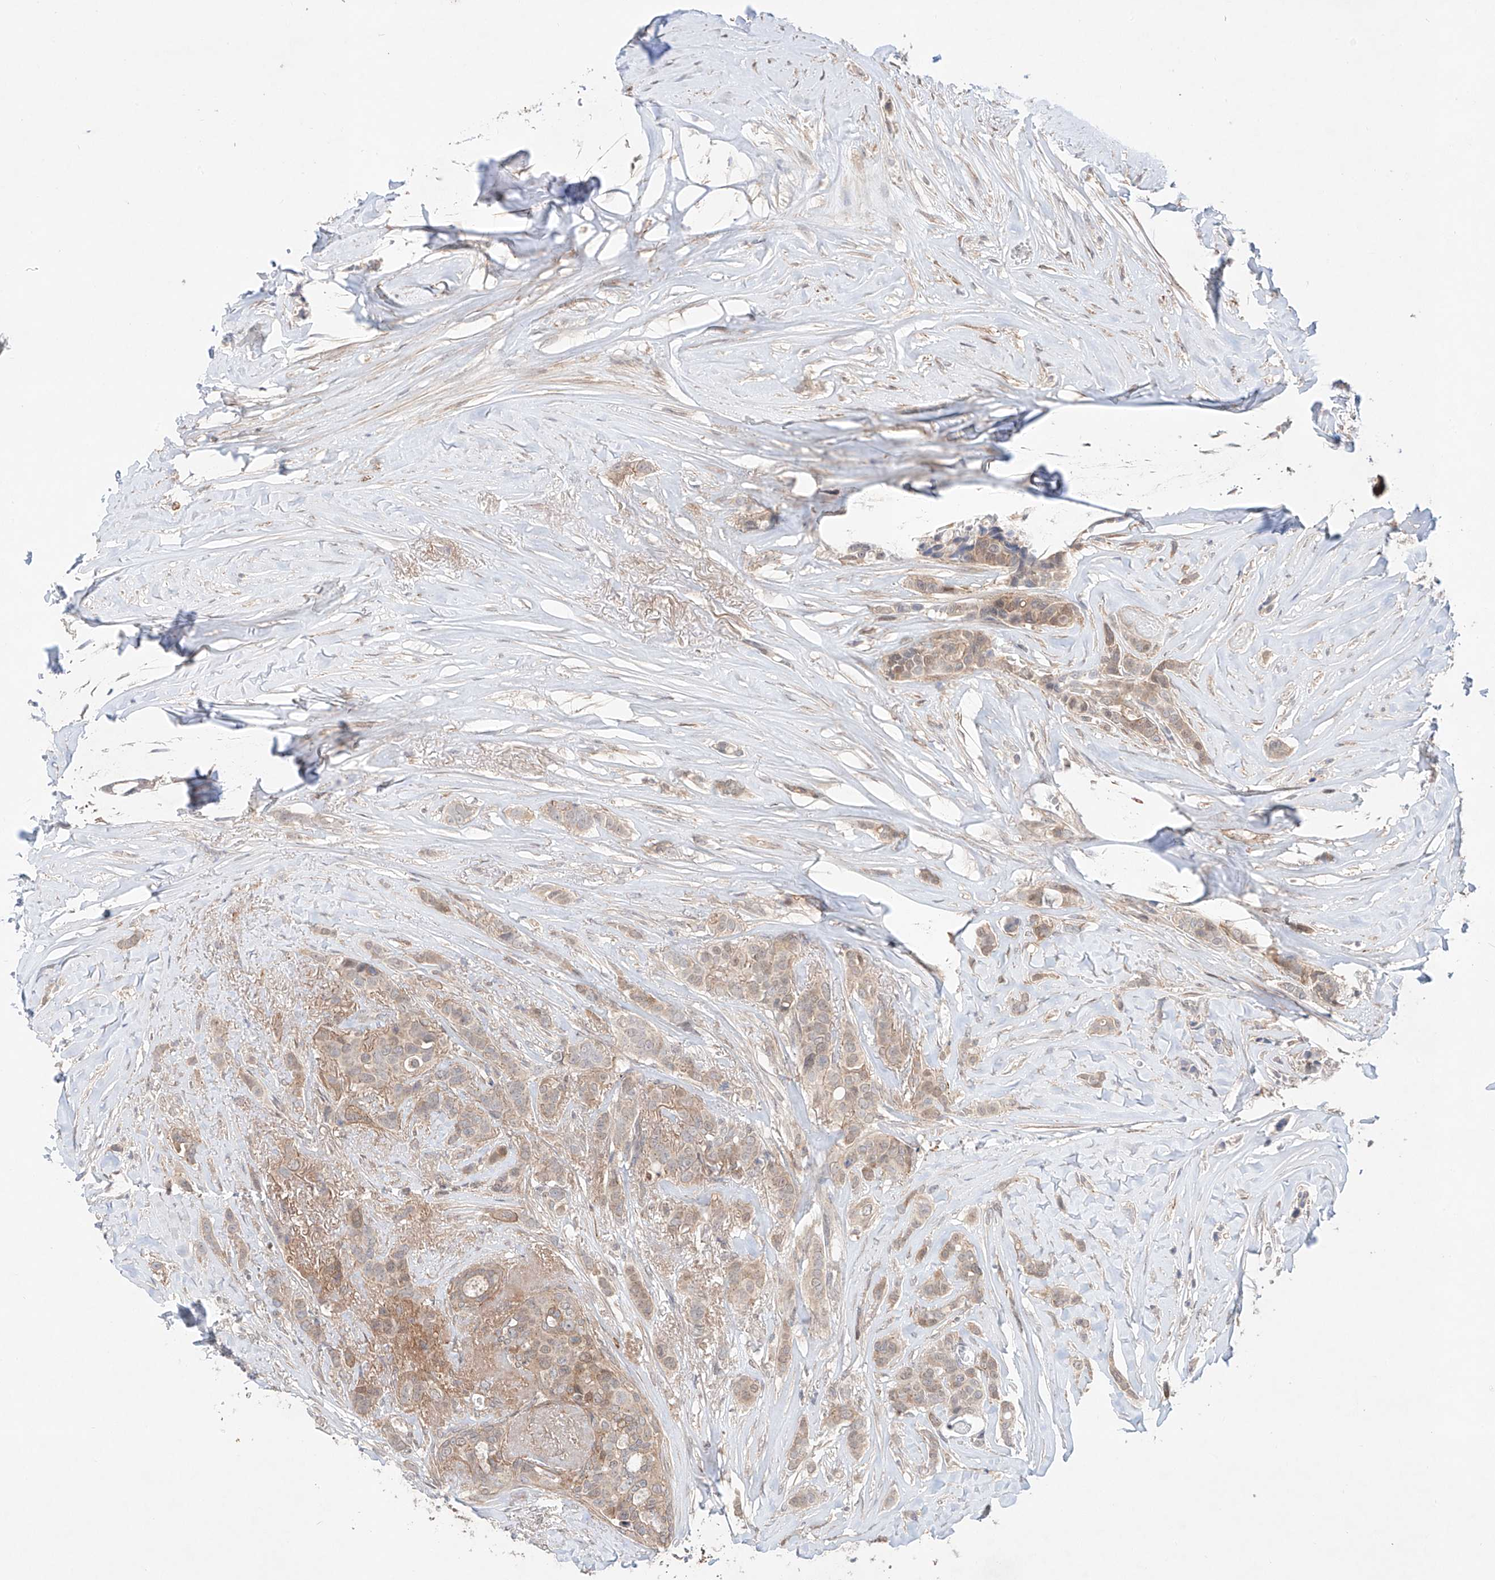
{"staining": {"intensity": "weak", "quantity": "<25%", "location": "cytoplasmic/membranous"}, "tissue": "breast cancer", "cell_type": "Tumor cells", "image_type": "cancer", "snomed": [{"axis": "morphology", "description": "Lobular carcinoma"}, {"axis": "topography", "description": "Breast"}], "caption": "Micrograph shows no protein expression in tumor cells of lobular carcinoma (breast) tissue.", "gene": "TSR2", "patient": {"sex": "female", "age": 51}}